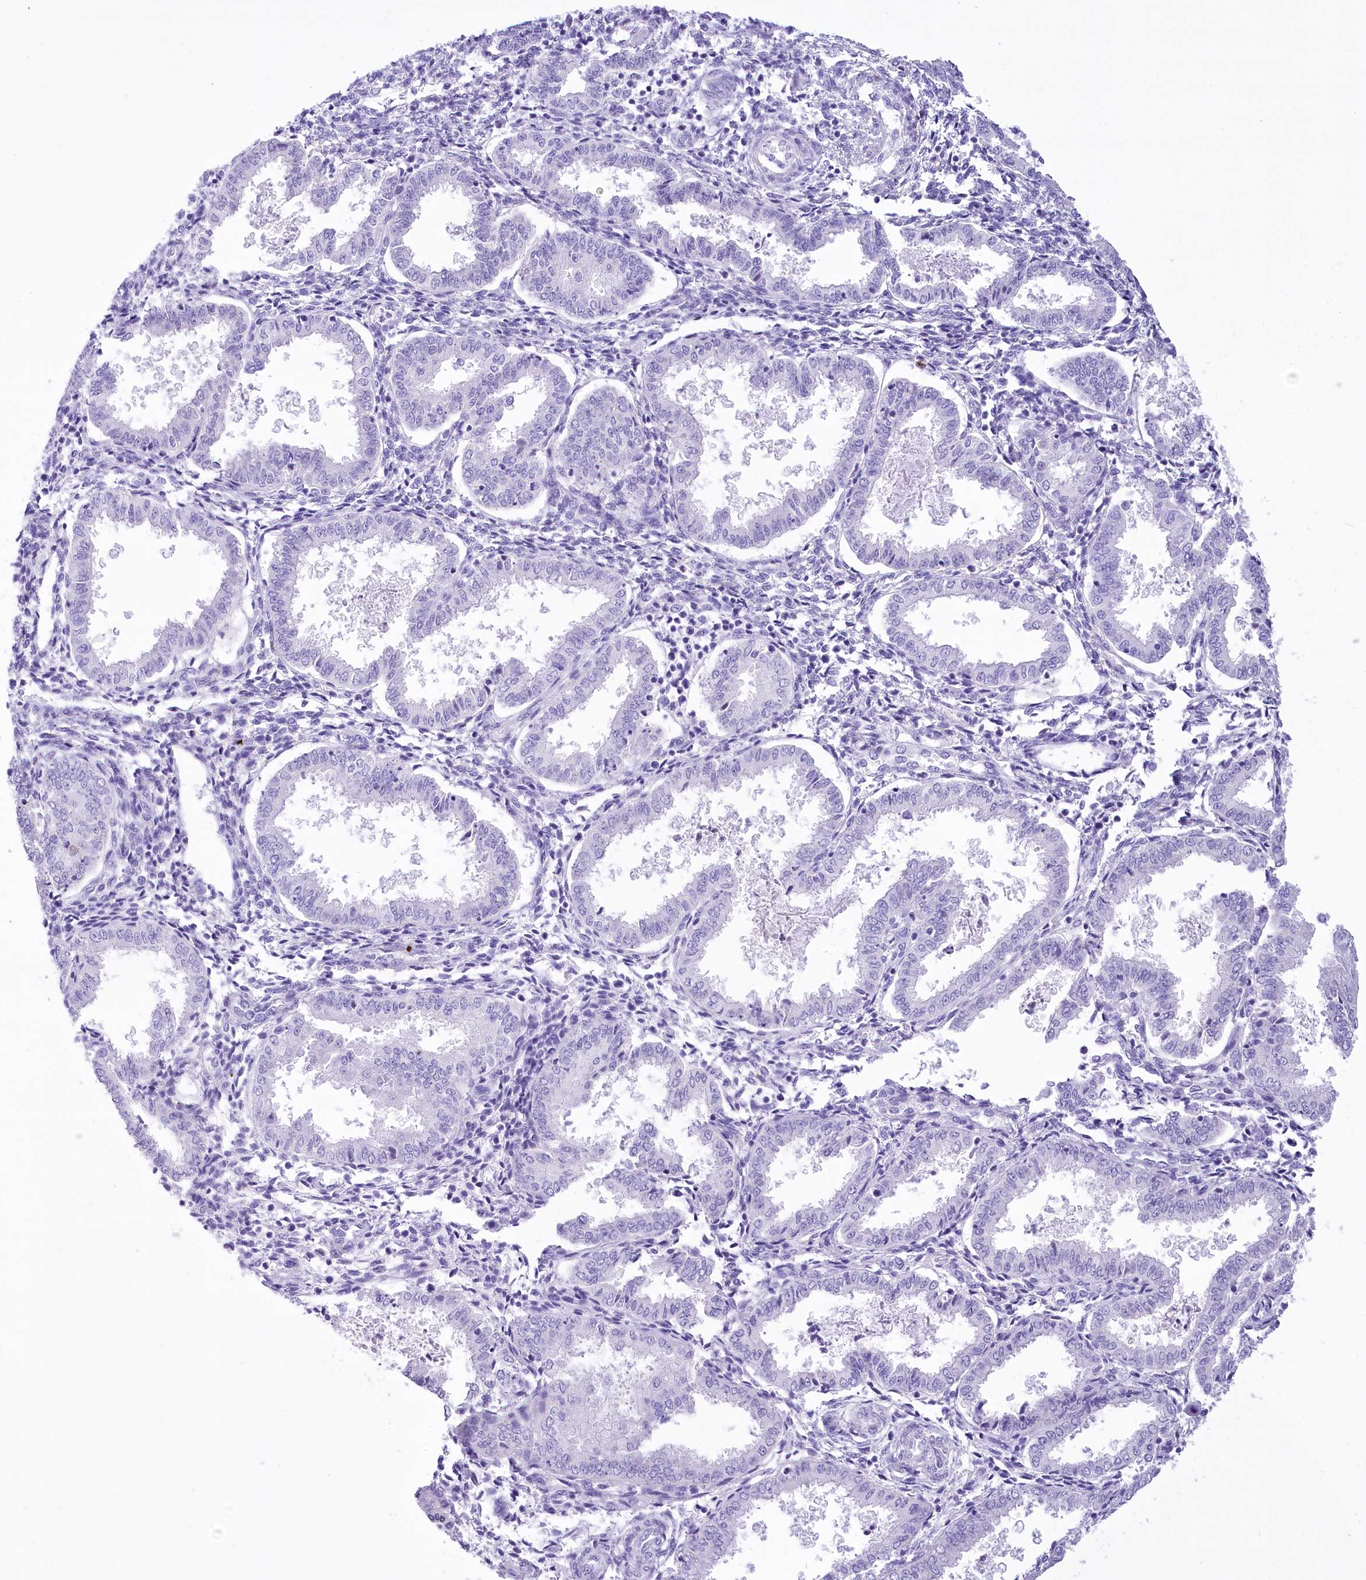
{"staining": {"intensity": "negative", "quantity": "none", "location": "none"}, "tissue": "endometrium", "cell_type": "Cells in endometrial stroma", "image_type": "normal", "snomed": [{"axis": "morphology", "description": "Normal tissue, NOS"}, {"axis": "topography", "description": "Endometrium"}], "caption": "DAB (3,3'-diaminobenzidine) immunohistochemical staining of normal endometrium shows no significant positivity in cells in endometrial stroma. (DAB immunohistochemistry (IHC), high magnification).", "gene": "PBLD", "patient": {"sex": "female", "age": 33}}